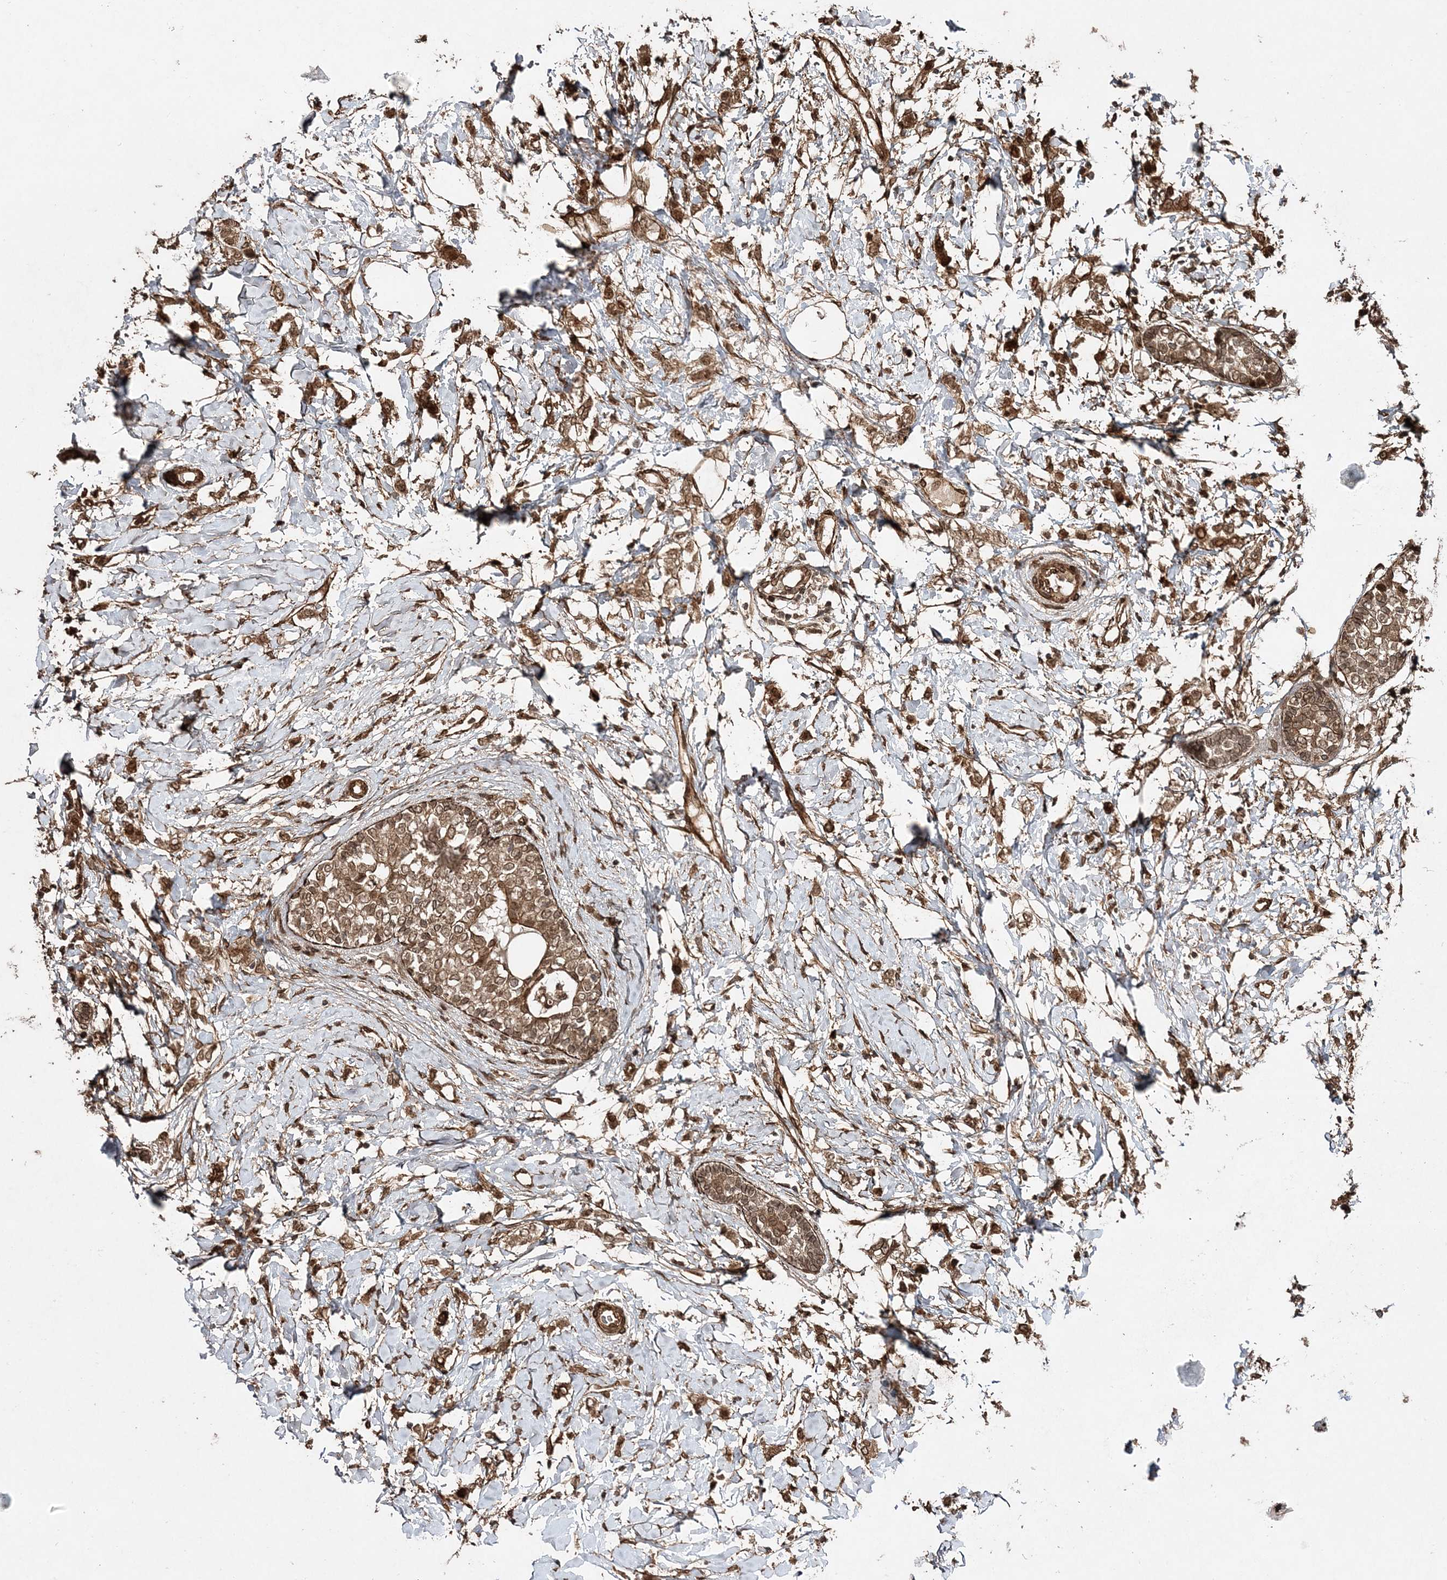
{"staining": {"intensity": "moderate", "quantity": ">75%", "location": "cytoplasmic/membranous,nuclear"}, "tissue": "breast cancer", "cell_type": "Tumor cells", "image_type": "cancer", "snomed": [{"axis": "morphology", "description": "Normal tissue, NOS"}, {"axis": "morphology", "description": "Lobular carcinoma"}, {"axis": "topography", "description": "Breast"}], "caption": "This micrograph demonstrates immunohistochemistry staining of breast cancer (lobular carcinoma), with medium moderate cytoplasmic/membranous and nuclear positivity in about >75% of tumor cells.", "gene": "ETAA1", "patient": {"sex": "female", "age": 47}}